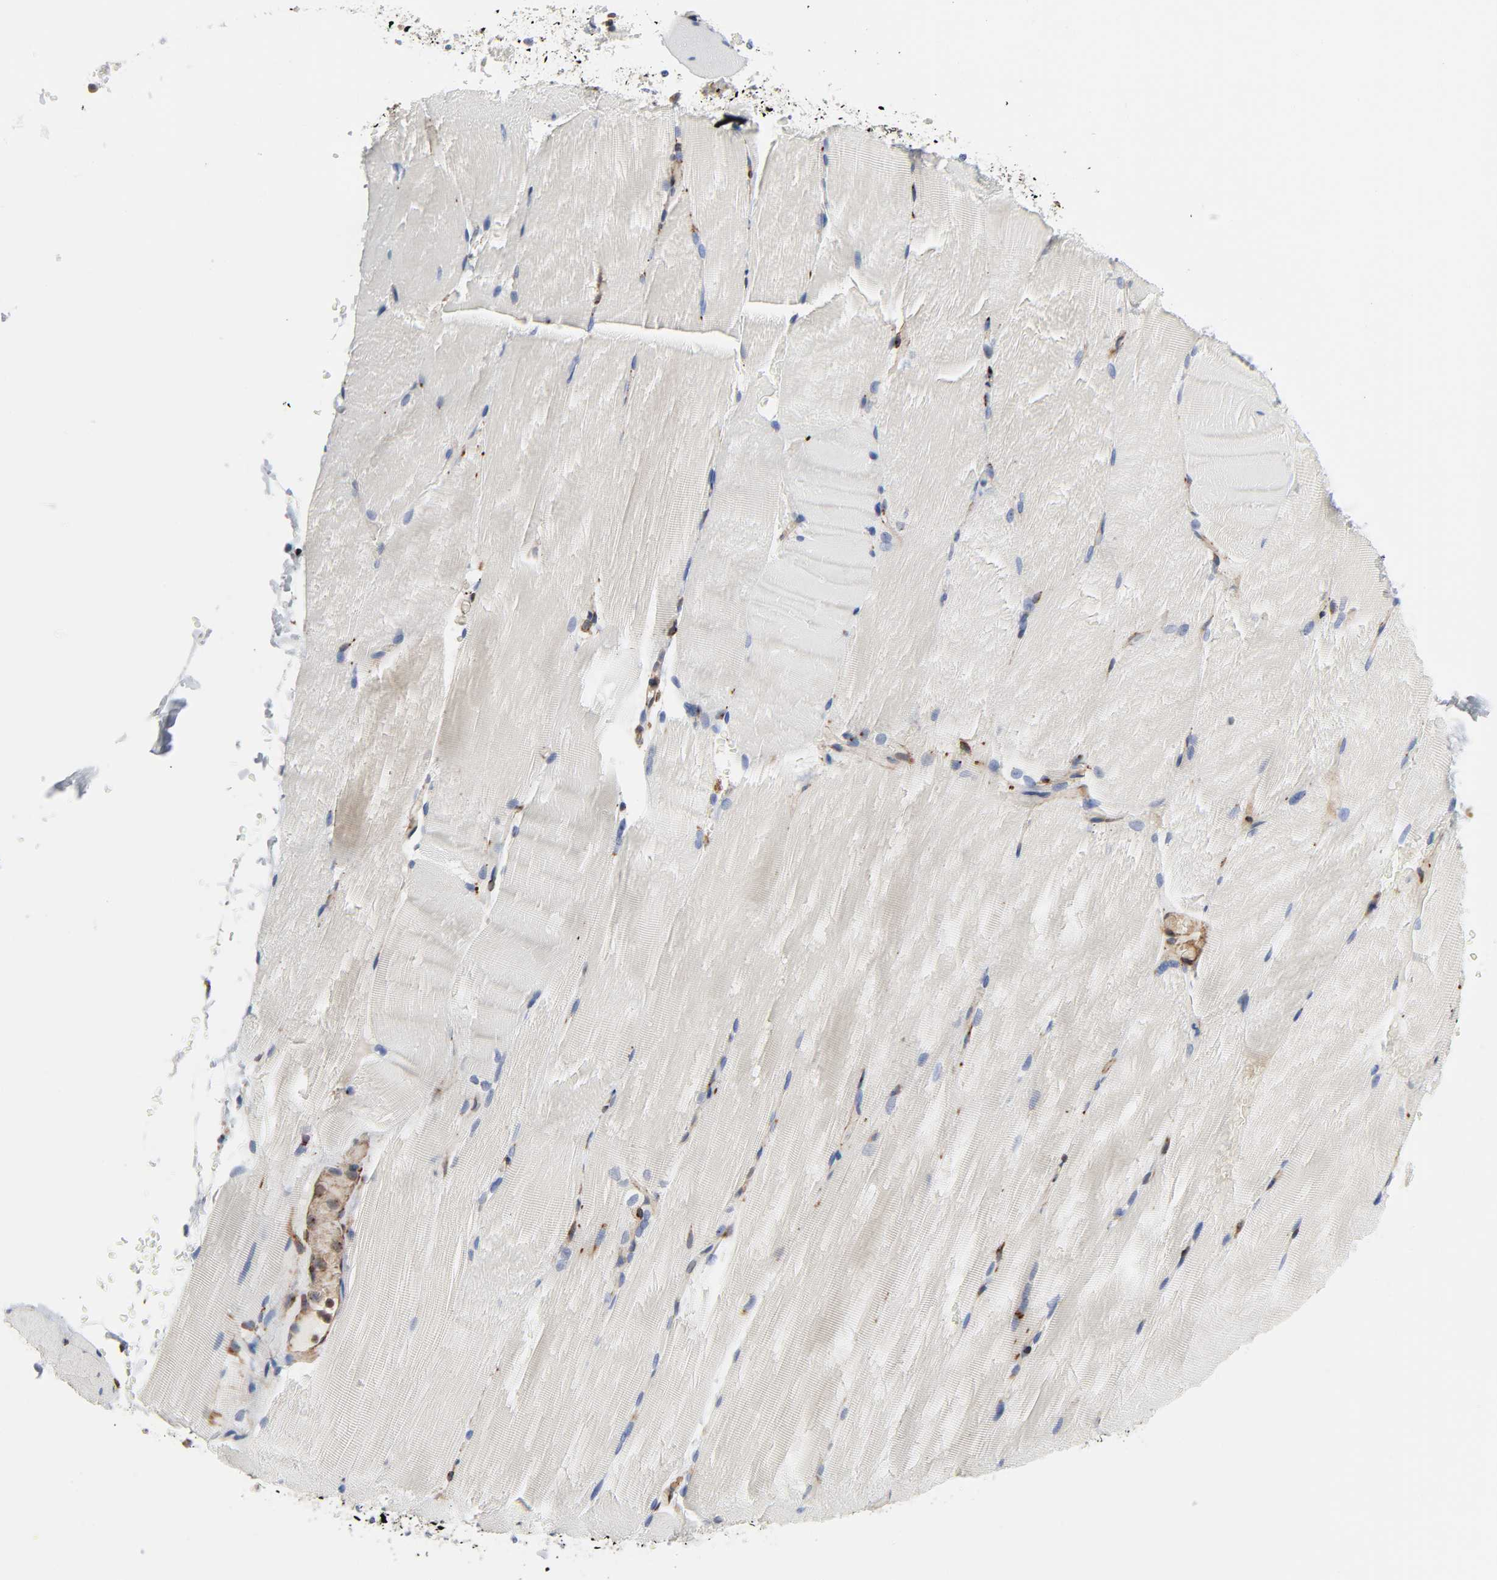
{"staining": {"intensity": "negative", "quantity": "none", "location": "none"}, "tissue": "skeletal muscle", "cell_type": "Myocytes", "image_type": "normal", "snomed": [{"axis": "morphology", "description": "Normal tissue, NOS"}, {"axis": "topography", "description": "Skeletal muscle"}, {"axis": "topography", "description": "Parathyroid gland"}], "caption": "Myocytes are negative for protein expression in unremarkable human skeletal muscle. Brightfield microscopy of immunohistochemistry (IHC) stained with DAB (3,3'-diaminobenzidine) (brown) and hematoxylin (blue), captured at high magnification.", "gene": "ARHGAP1", "patient": {"sex": "female", "age": 37}}